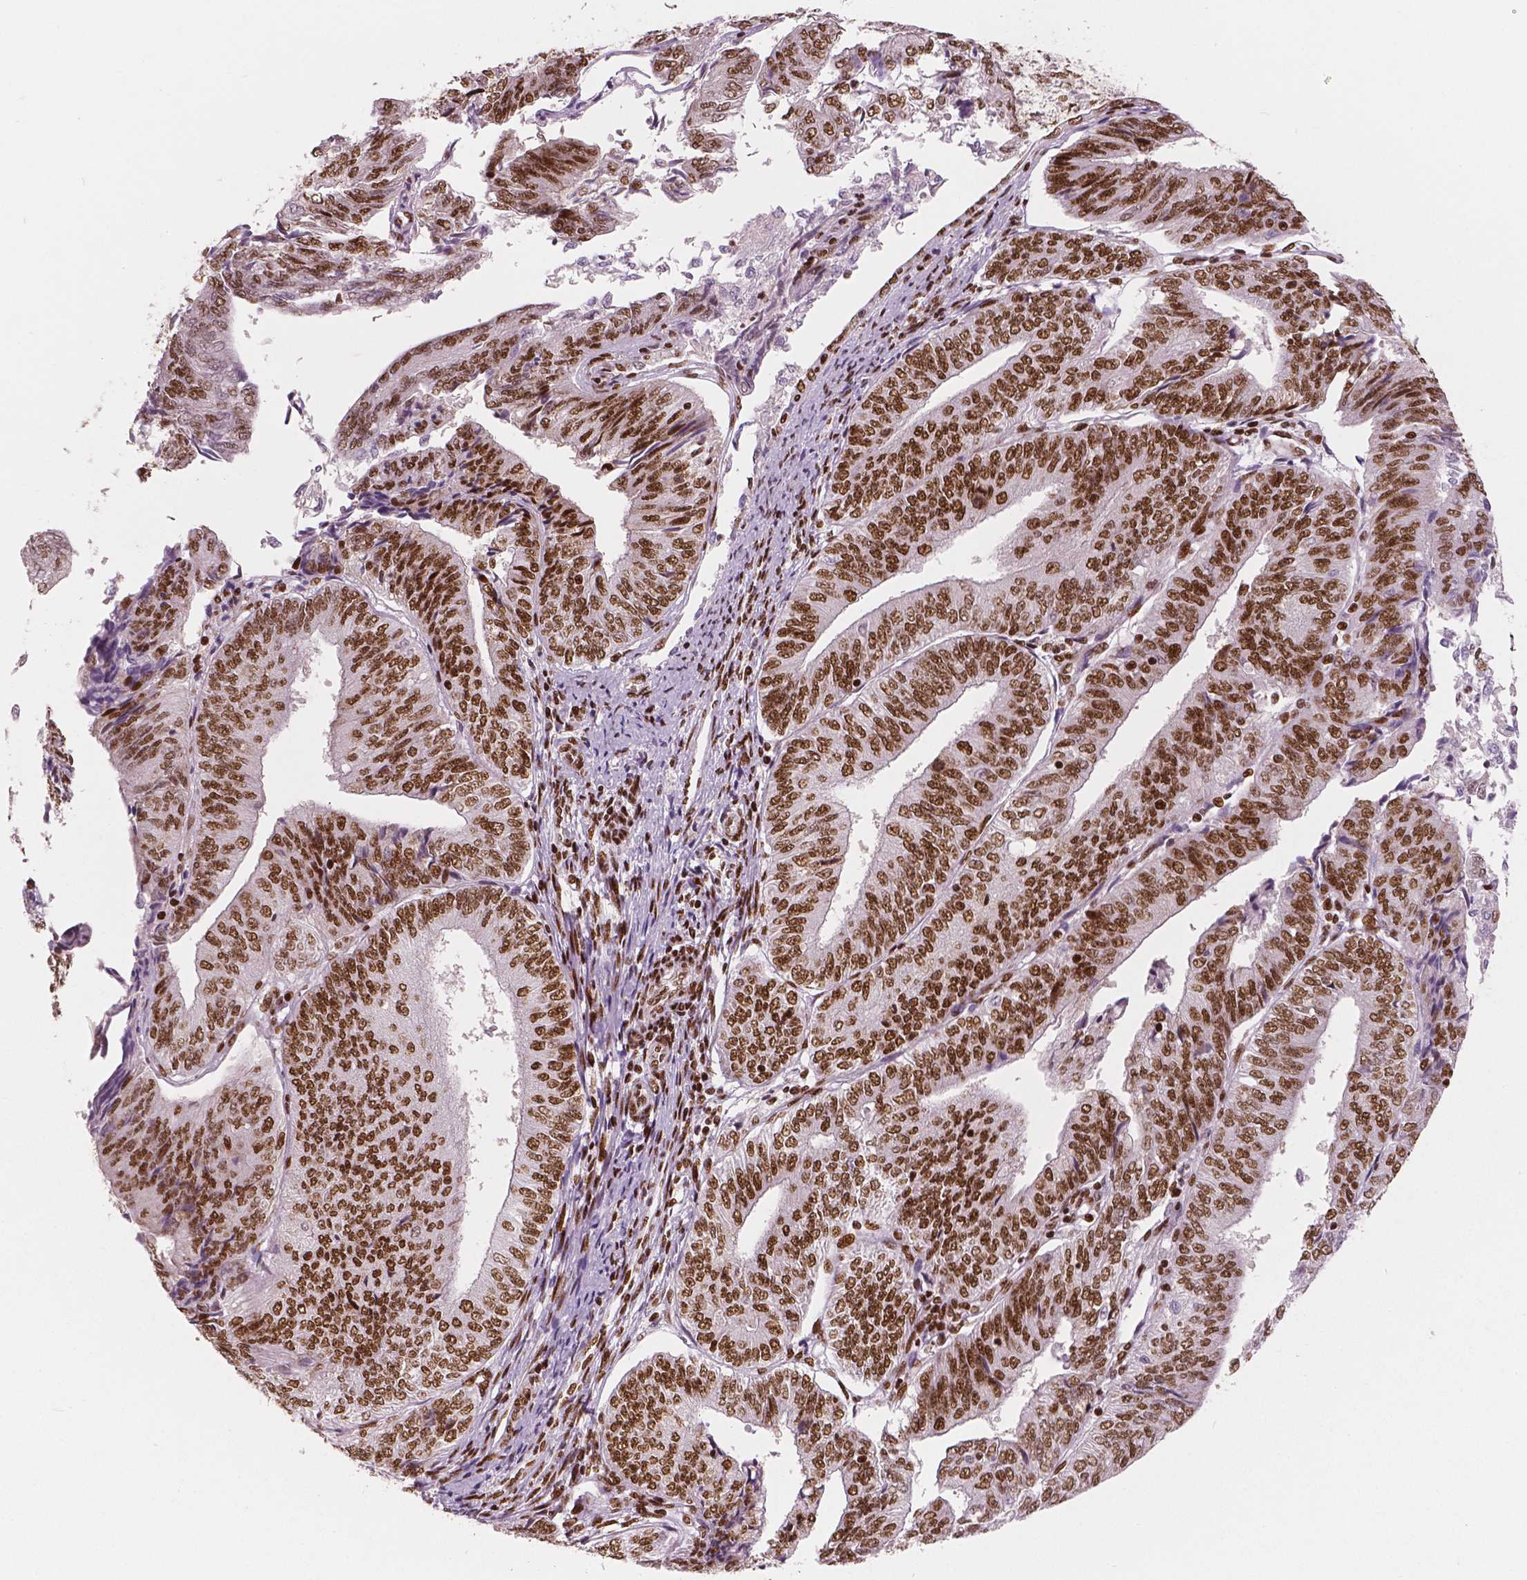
{"staining": {"intensity": "strong", "quantity": ">75%", "location": "nuclear"}, "tissue": "endometrial cancer", "cell_type": "Tumor cells", "image_type": "cancer", "snomed": [{"axis": "morphology", "description": "Adenocarcinoma, NOS"}, {"axis": "topography", "description": "Endometrium"}], "caption": "Immunohistochemistry staining of endometrial adenocarcinoma, which exhibits high levels of strong nuclear expression in about >75% of tumor cells indicating strong nuclear protein staining. The staining was performed using DAB (3,3'-diaminobenzidine) (brown) for protein detection and nuclei were counterstained in hematoxylin (blue).", "gene": "BRD4", "patient": {"sex": "female", "age": 58}}